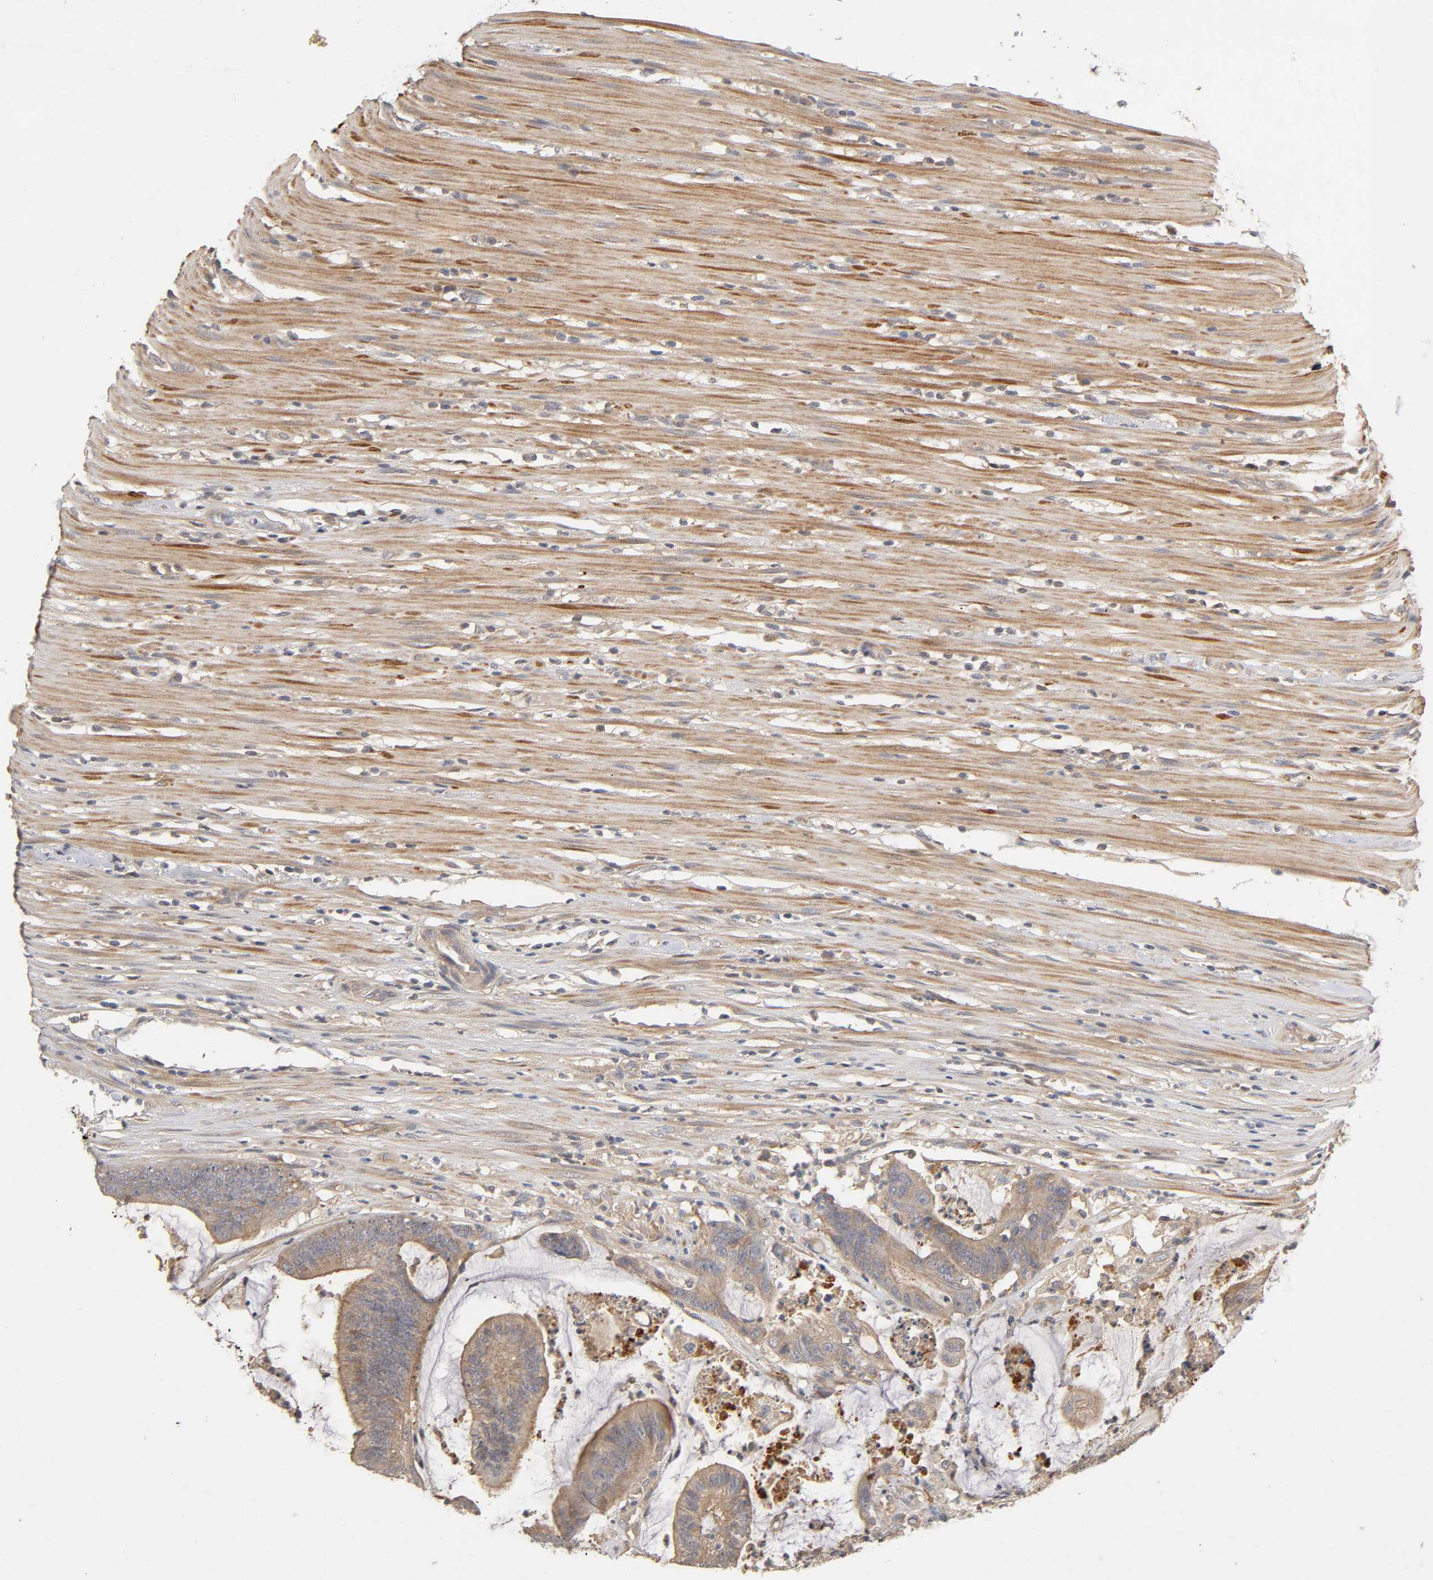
{"staining": {"intensity": "moderate", "quantity": ">75%", "location": "cytoplasmic/membranous"}, "tissue": "colorectal cancer", "cell_type": "Tumor cells", "image_type": "cancer", "snomed": [{"axis": "morphology", "description": "Adenocarcinoma, NOS"}, {"axis": "topography", "description": "Rectum"}], "caption": "Colorectal cancer (adenocarcinoma) tissue shows moderate cytoplasmic/membranous expression in about >75% of tumor cells", "gene": "CPB2", "patient": {"sex": "female", "age": 66}}